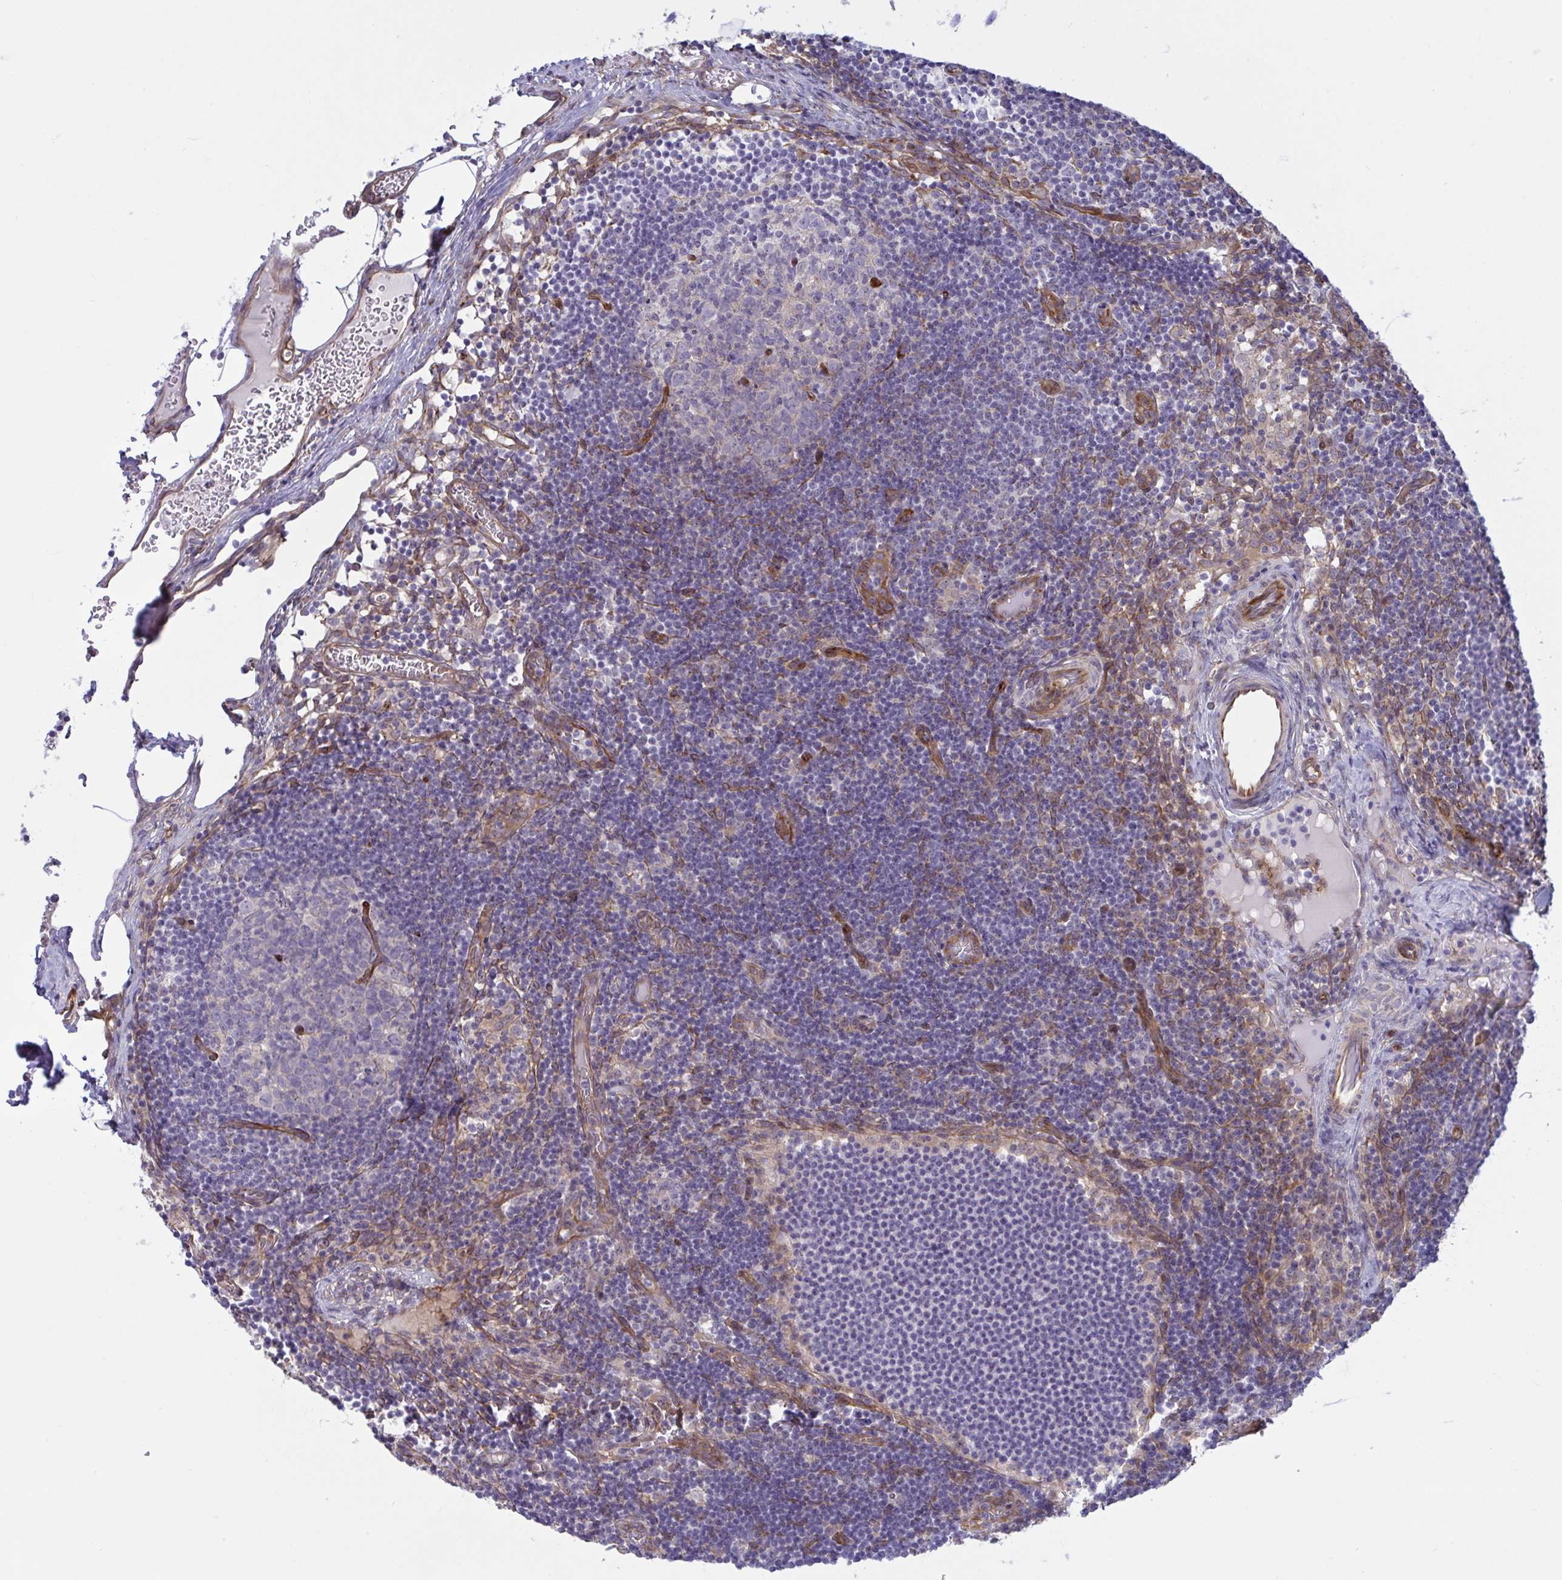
{"staining": {"intensity": "negative", "quantity": "none", "location": "none"}, "tissue": "lymph node", "cell_type": "Germinal center cells", "image_type": "normal", "snomed": [{"axis": "morphology", "description": "Normal tissue, NOS"}, {"axis": "topography", "description": "Lymph node"}], "caption": "Immunohistochemical staining of normal human lymph node displays no significant staining in germinal center cells. (DAB immunohistochemistry (IHC), high magnification).", "gene": "PRRT4", "patient": {"sex": "female", "age": 31}}